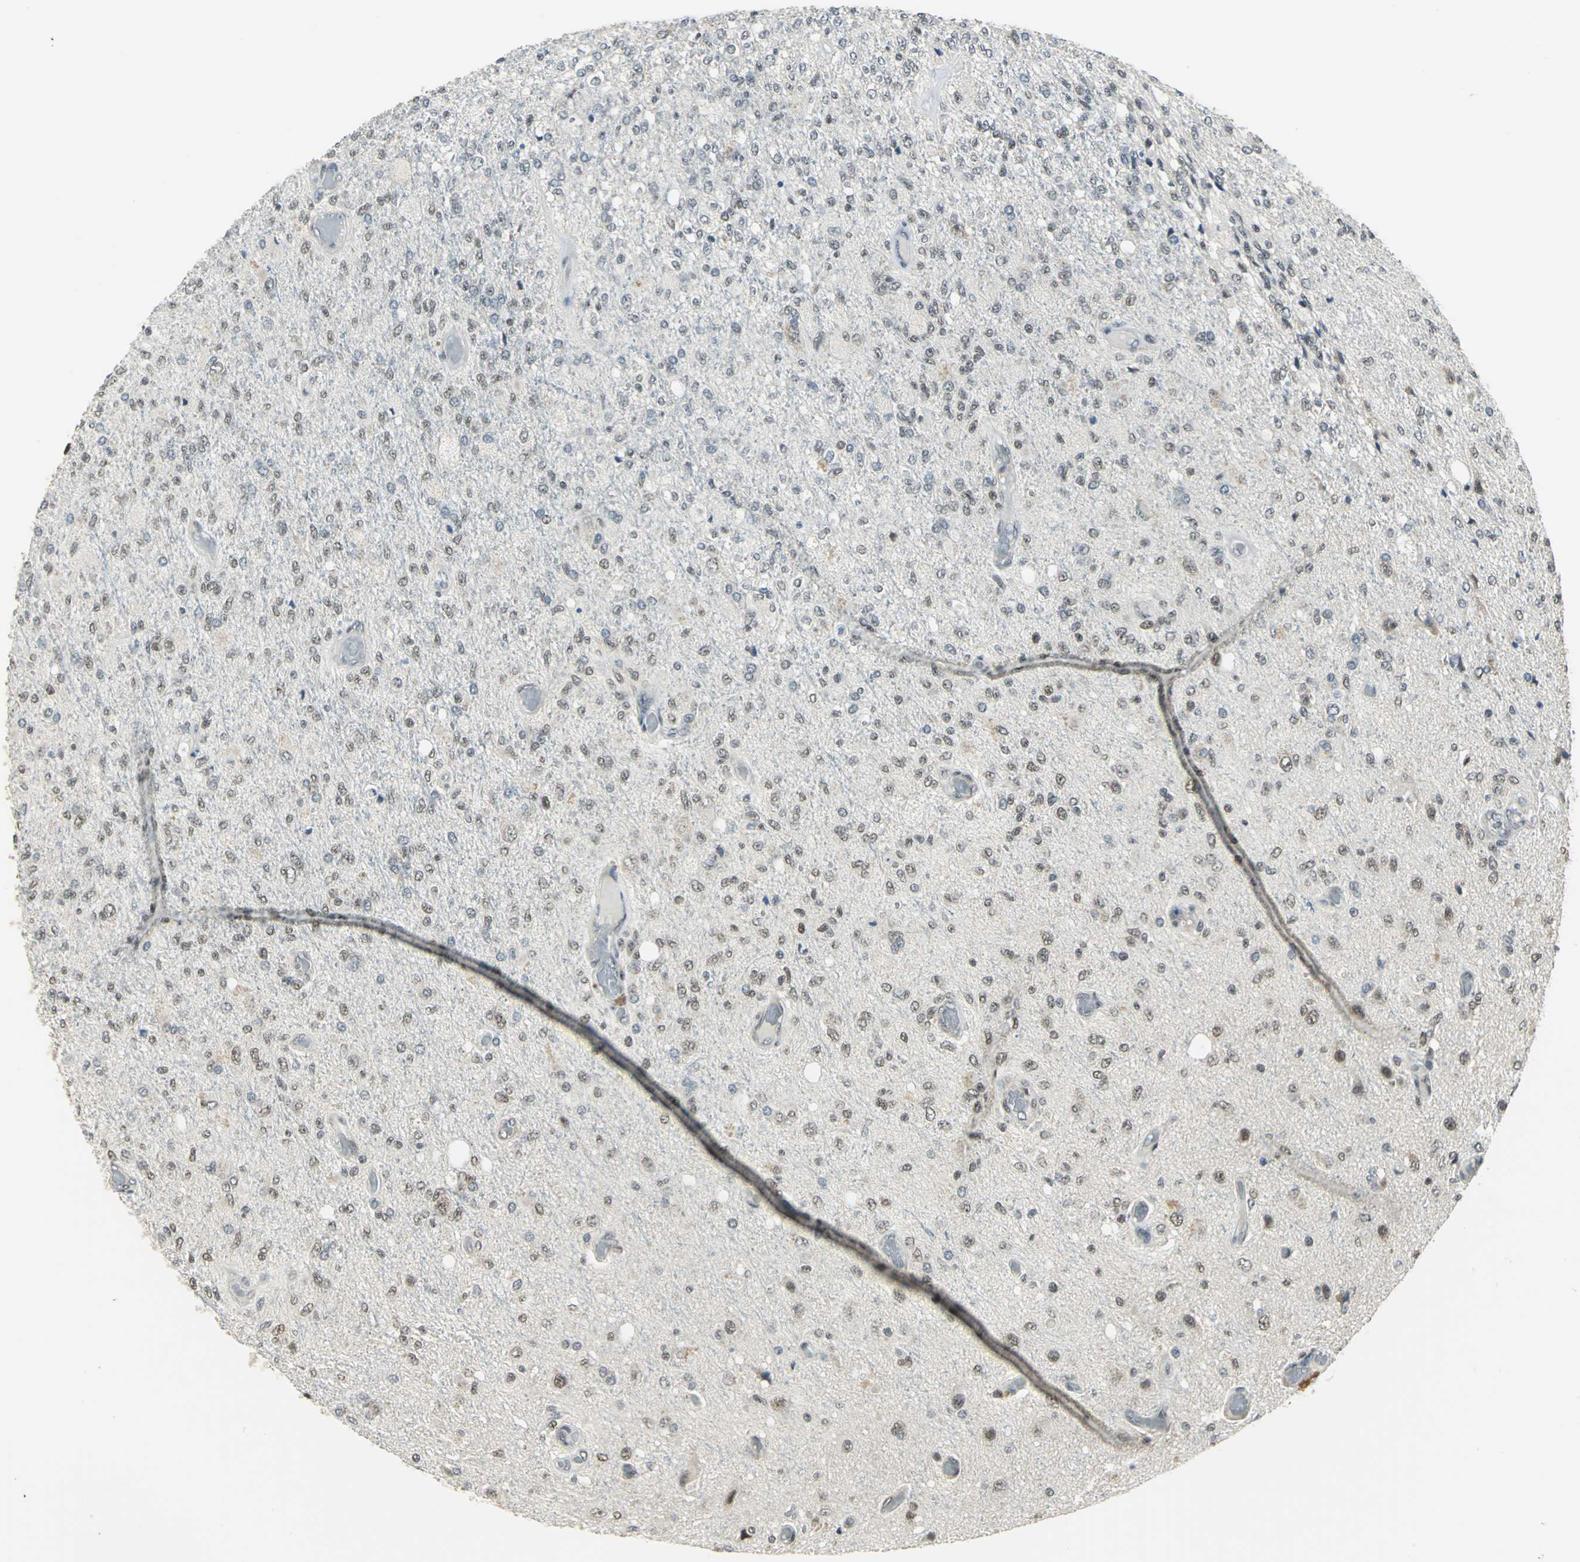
{"staining": {"intensity": "weak", "quantity": "25%-75%", "location": "cytoplasmic/membranous,nuclear"}, "tissue": "glioma", "cell_type": "Tumor cells", "image_type": "cancer", "snomed": [{"axis": "morphology", "description": "Normal tissue, NOS"}, {"axis": "morphology", "description": "Glioma, malignant, High grade"}, {"axis": "topography", "description": "Cerebral cortex"}], "caption": "Protein staining of glioma tissue demonstrates weak cytoplasmic/membranous and nuclear expression in about 25%-75% of tumor cells.", "gene": "MTA1", "patient": {"sex": "male", "age": 77}}